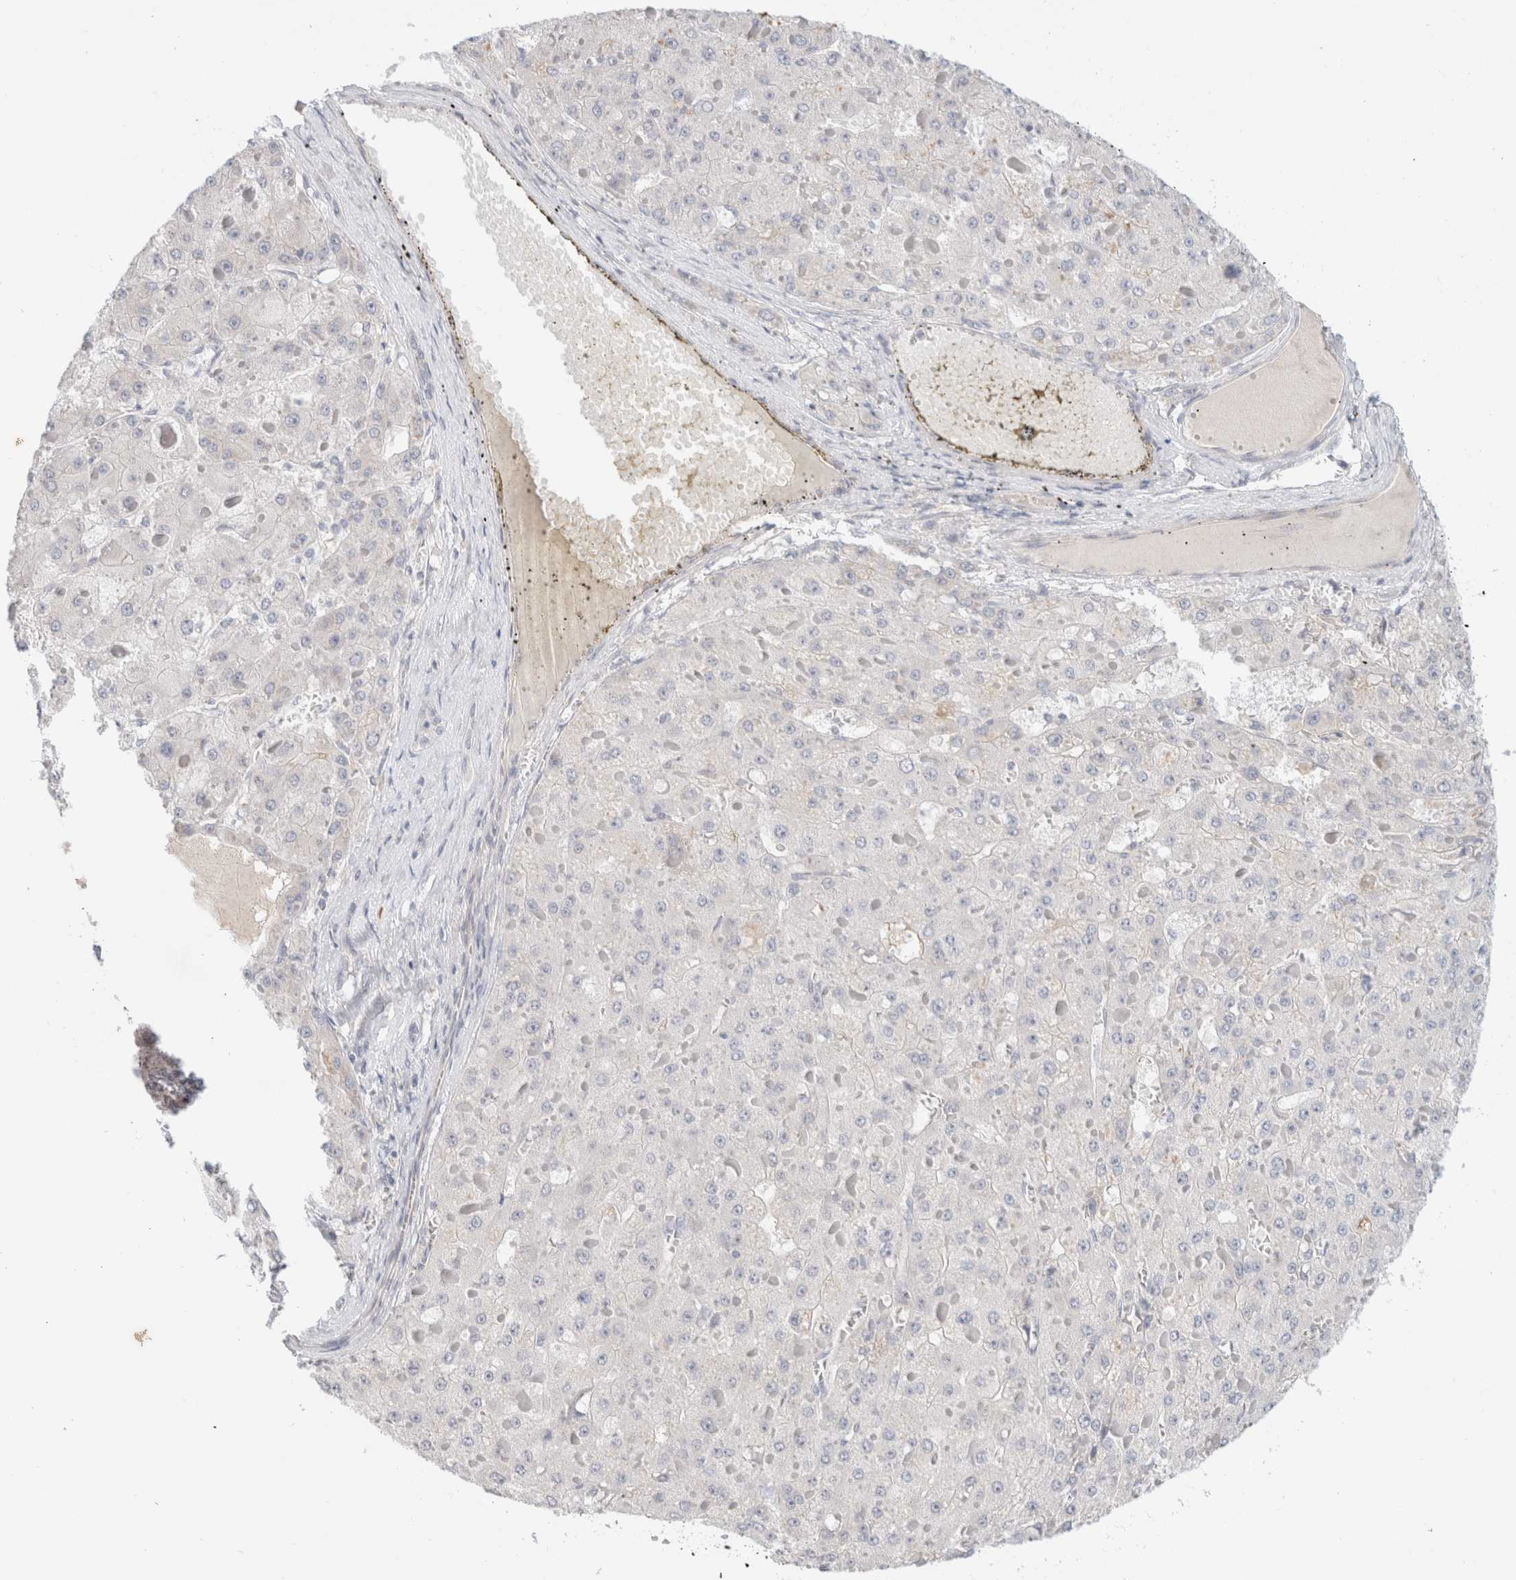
{"staining": {"intensity": "negative", "quantity": "none", "location": "none"}, "tissue": "liver cancer", "cell_type": "Tumor cells", "image_type": "cancer", "snomed": [{"axis": "morphology", "description": "Carcinoma, Hepatocellular, NOS"}, {"axis": "topography", "description": "Liver"}], "caption": "This is a micrograph of IHC staining of liver cancer, which shows no expression in tumor cells.", "gene": "SPRTN", "patient": {"sex": "female", "age": 73}}